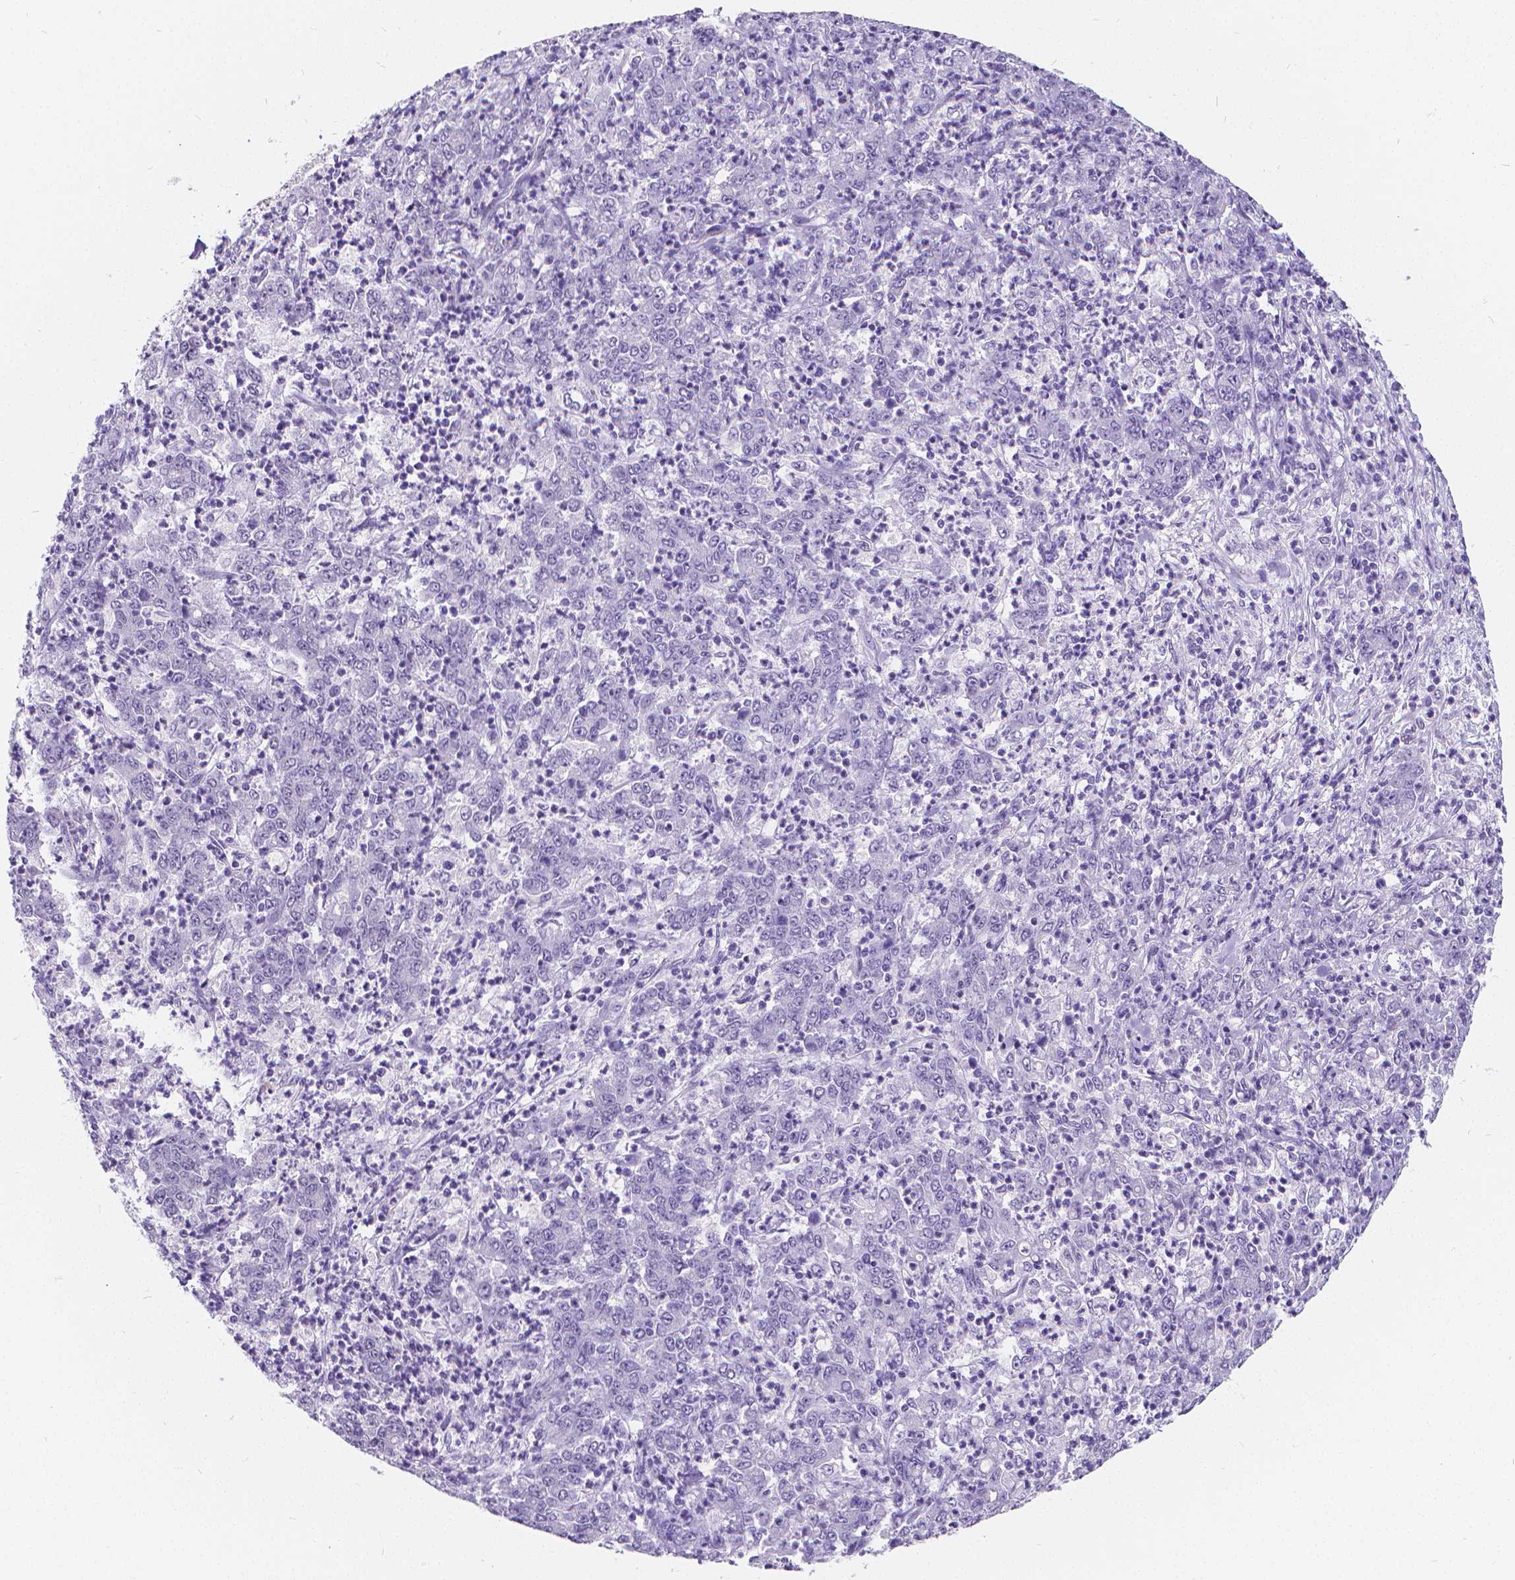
{"staining": {"intensity": "negative", "quantity": "none", "location": "none"}, "tissue": "stomach cancer", "cell_type": "Tumor cells", "image_type": "cancer", "snomed": [{"axis": "morphology", "description": "Adenocarcinoma, NOS"}, {"axis": "topography", "description": "Stomach, lower"}], "caption": "This is an IHC image of human adenocarcinoma (stomach). There is no positivity in tumor cells.", "gene": "MEF2C", "patient": {"sex": "female", "age": 71}}